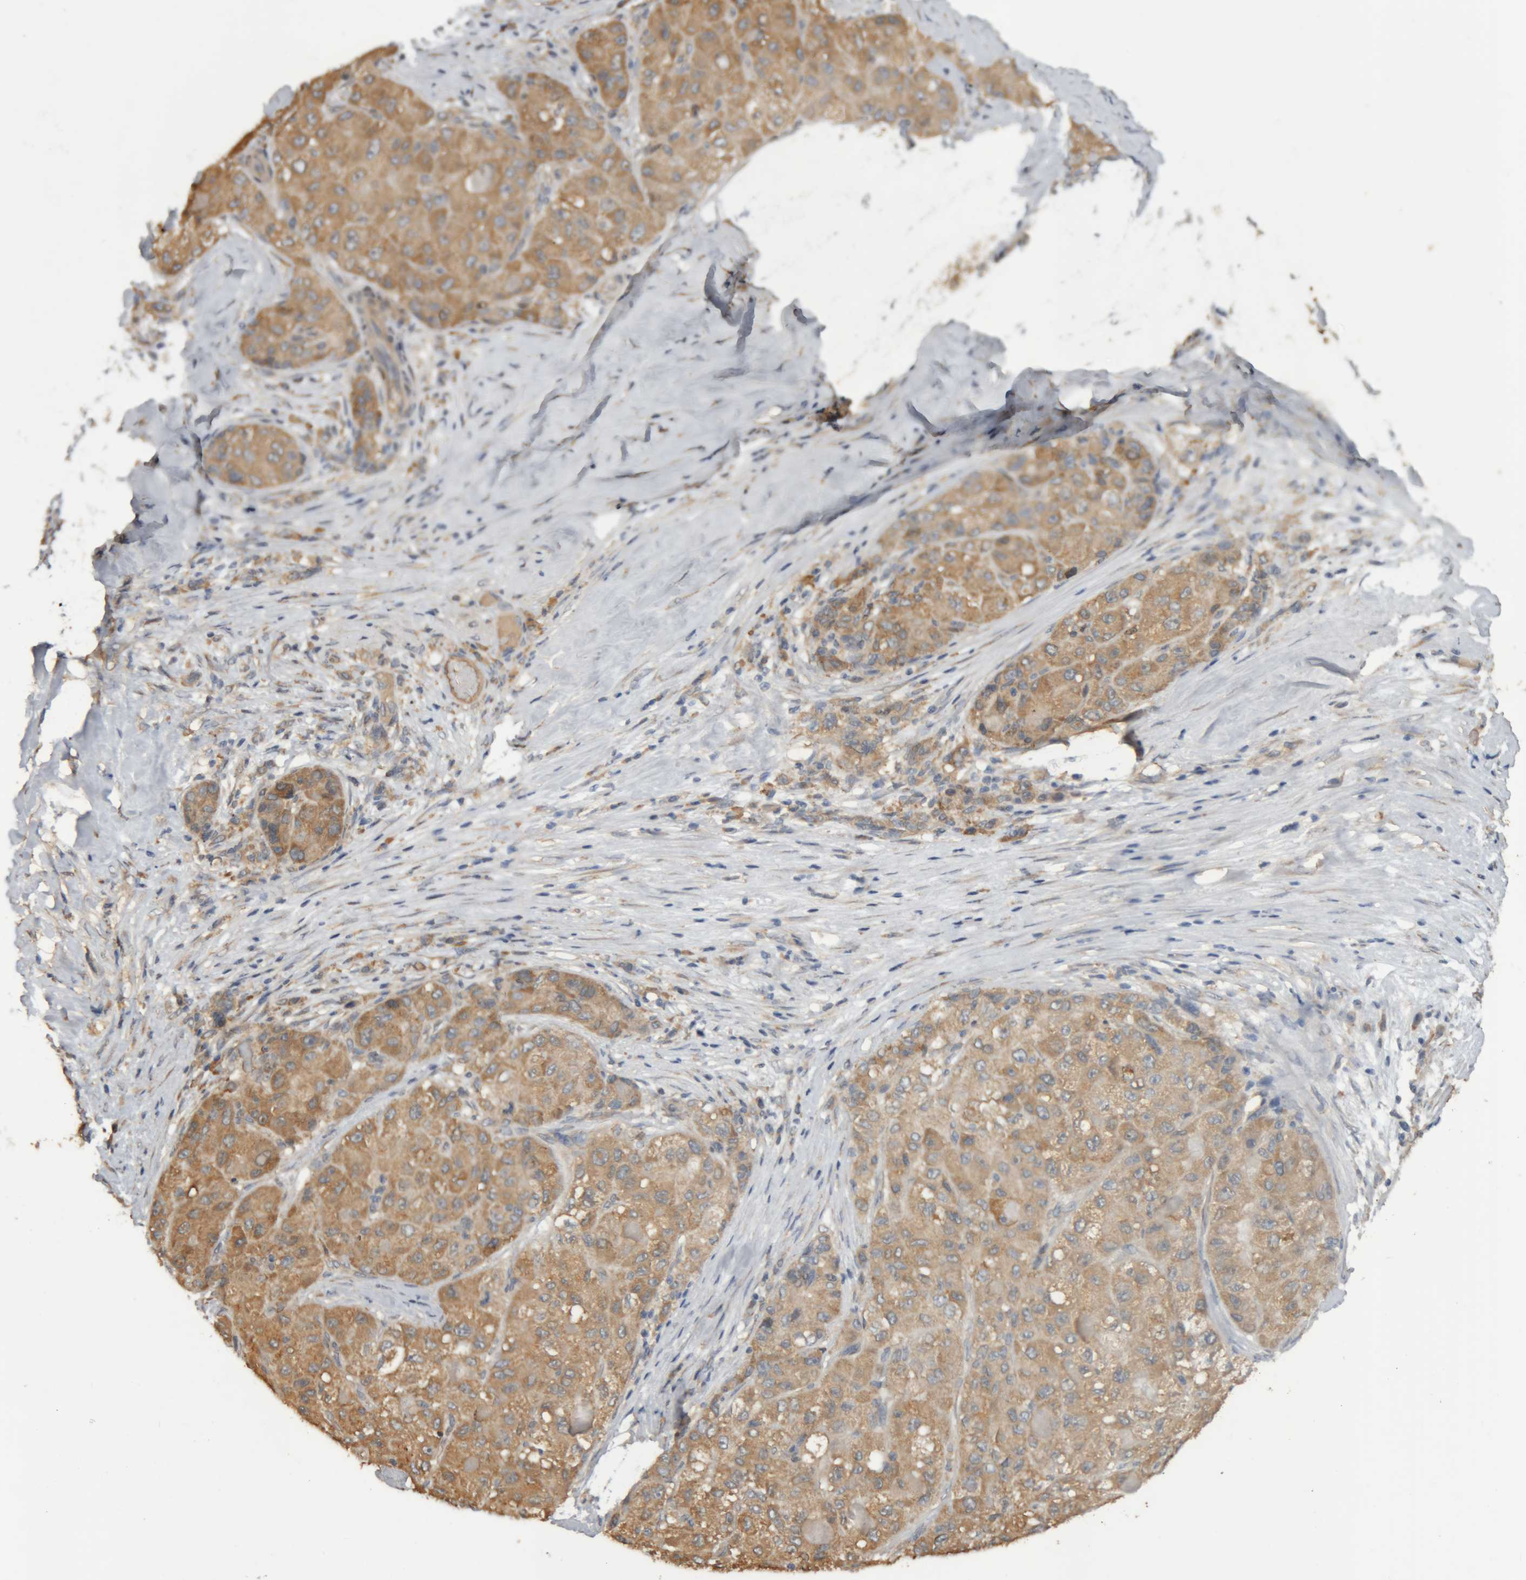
{"staining": {"intensity": "moderate", "quantity": ">75%", "location": "cytoplasmic/membranous"}, "tissue": "liver cancer", "cell_type": "Tumor cells", "image_type": "cancer", "snomed": [{"axis": "morphology", "description": "Carcinoma, Hepatocellular, NOS"}, {"axis": "topography", "description": "Liver"}], "caption": "Liver cancer (hepatocellular carcinoma) stained with a brown dye reveals moderate cytoplasmic/membranous positive staining in approximately >75% of tumor cells.", "gene": "TMED7", "patient": {"sex": "male", "age": 80}}